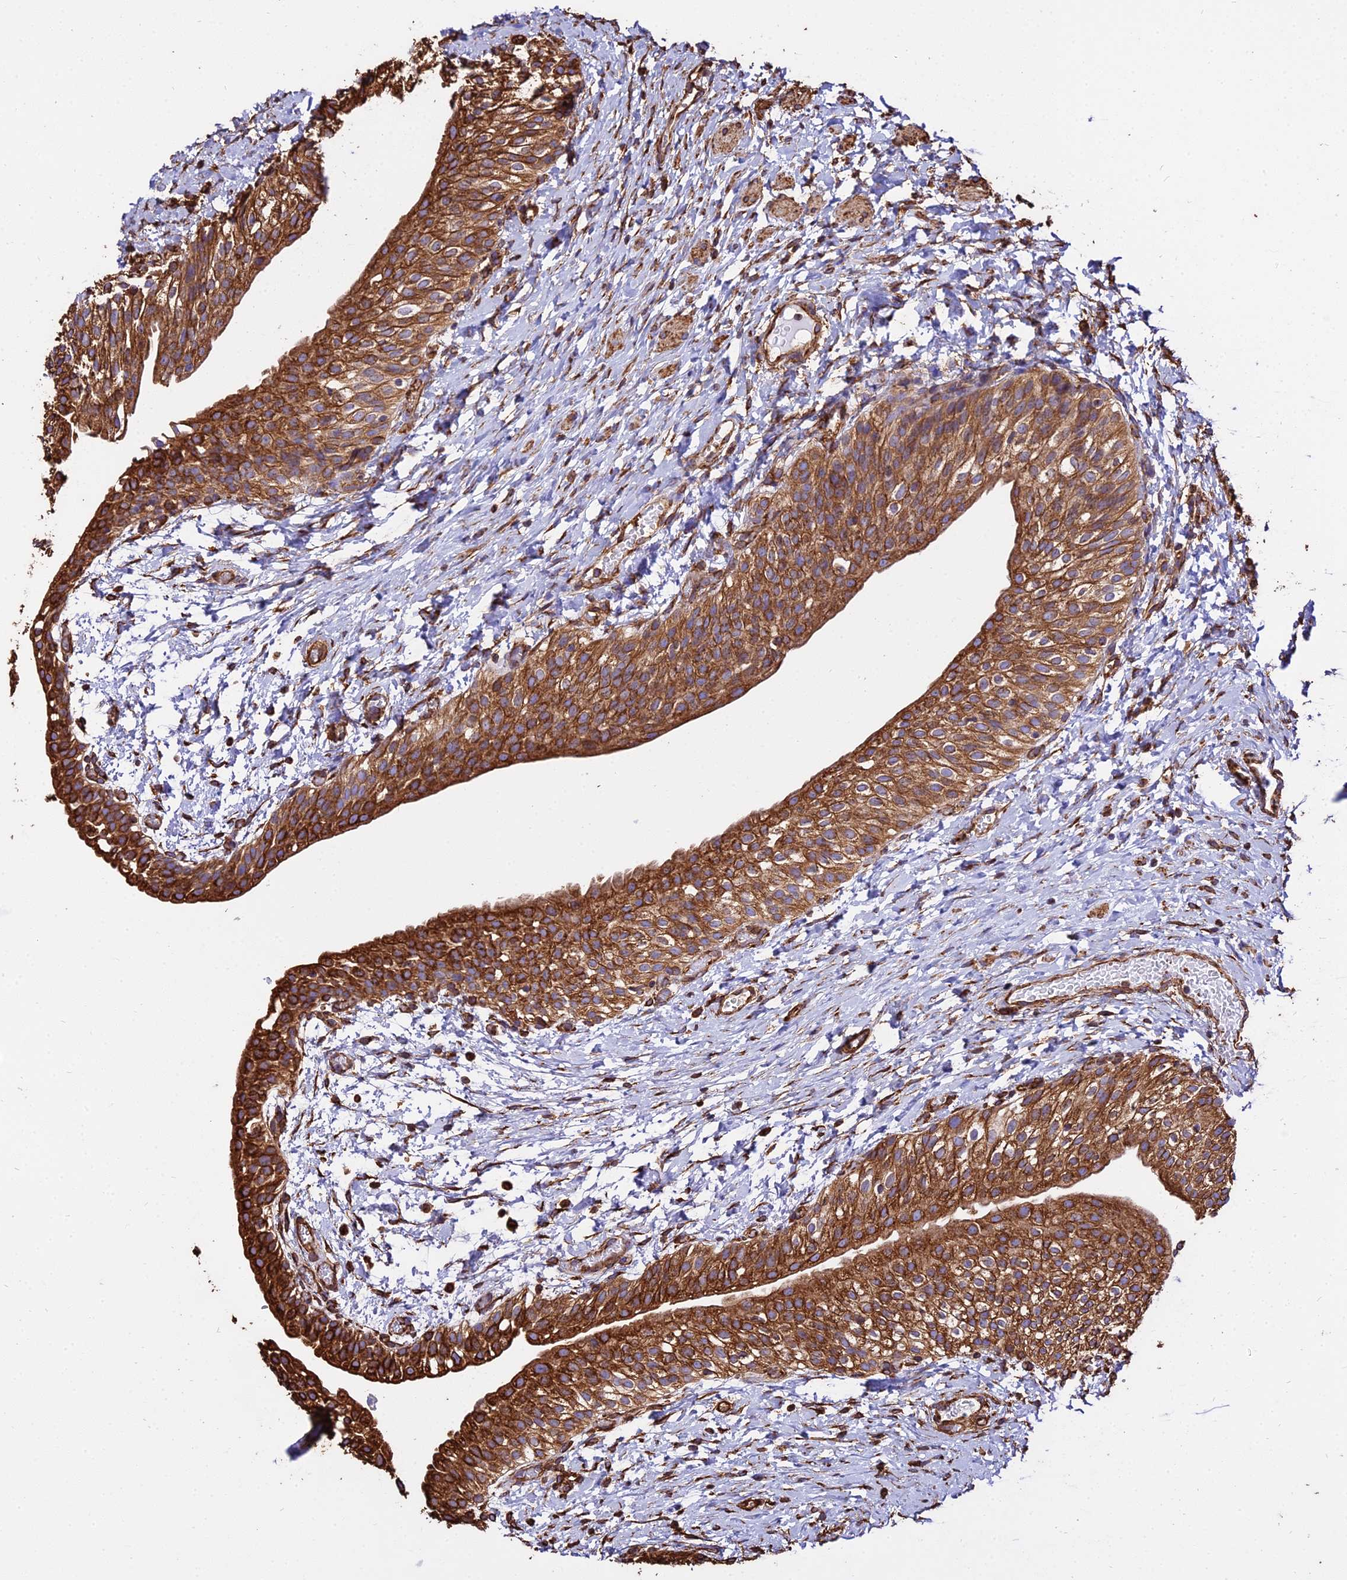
{"staining": {"intensity": "strong", "quantity": ">75%", "location": "cytoplasmic/membranous"}, "tissue": "urinary bladder", "cell_type": "Urothelial cells", "image_type": "normal", "snomed": [{"axis": "morphology", "description": "Normal tissue, NOS"}, {"axis": "topography", "description": "Urinary bladder"}], "caption": "Immunohistochemistry (DAB (3,3'-diaminobenzidine)) staining of benign urinary bladder displays strong cytoplasmic/membranous protein staining in about >75% of urothelial cells.", "gene": "TUBA1A", "patient": {"sex": "male", "age": 1}}